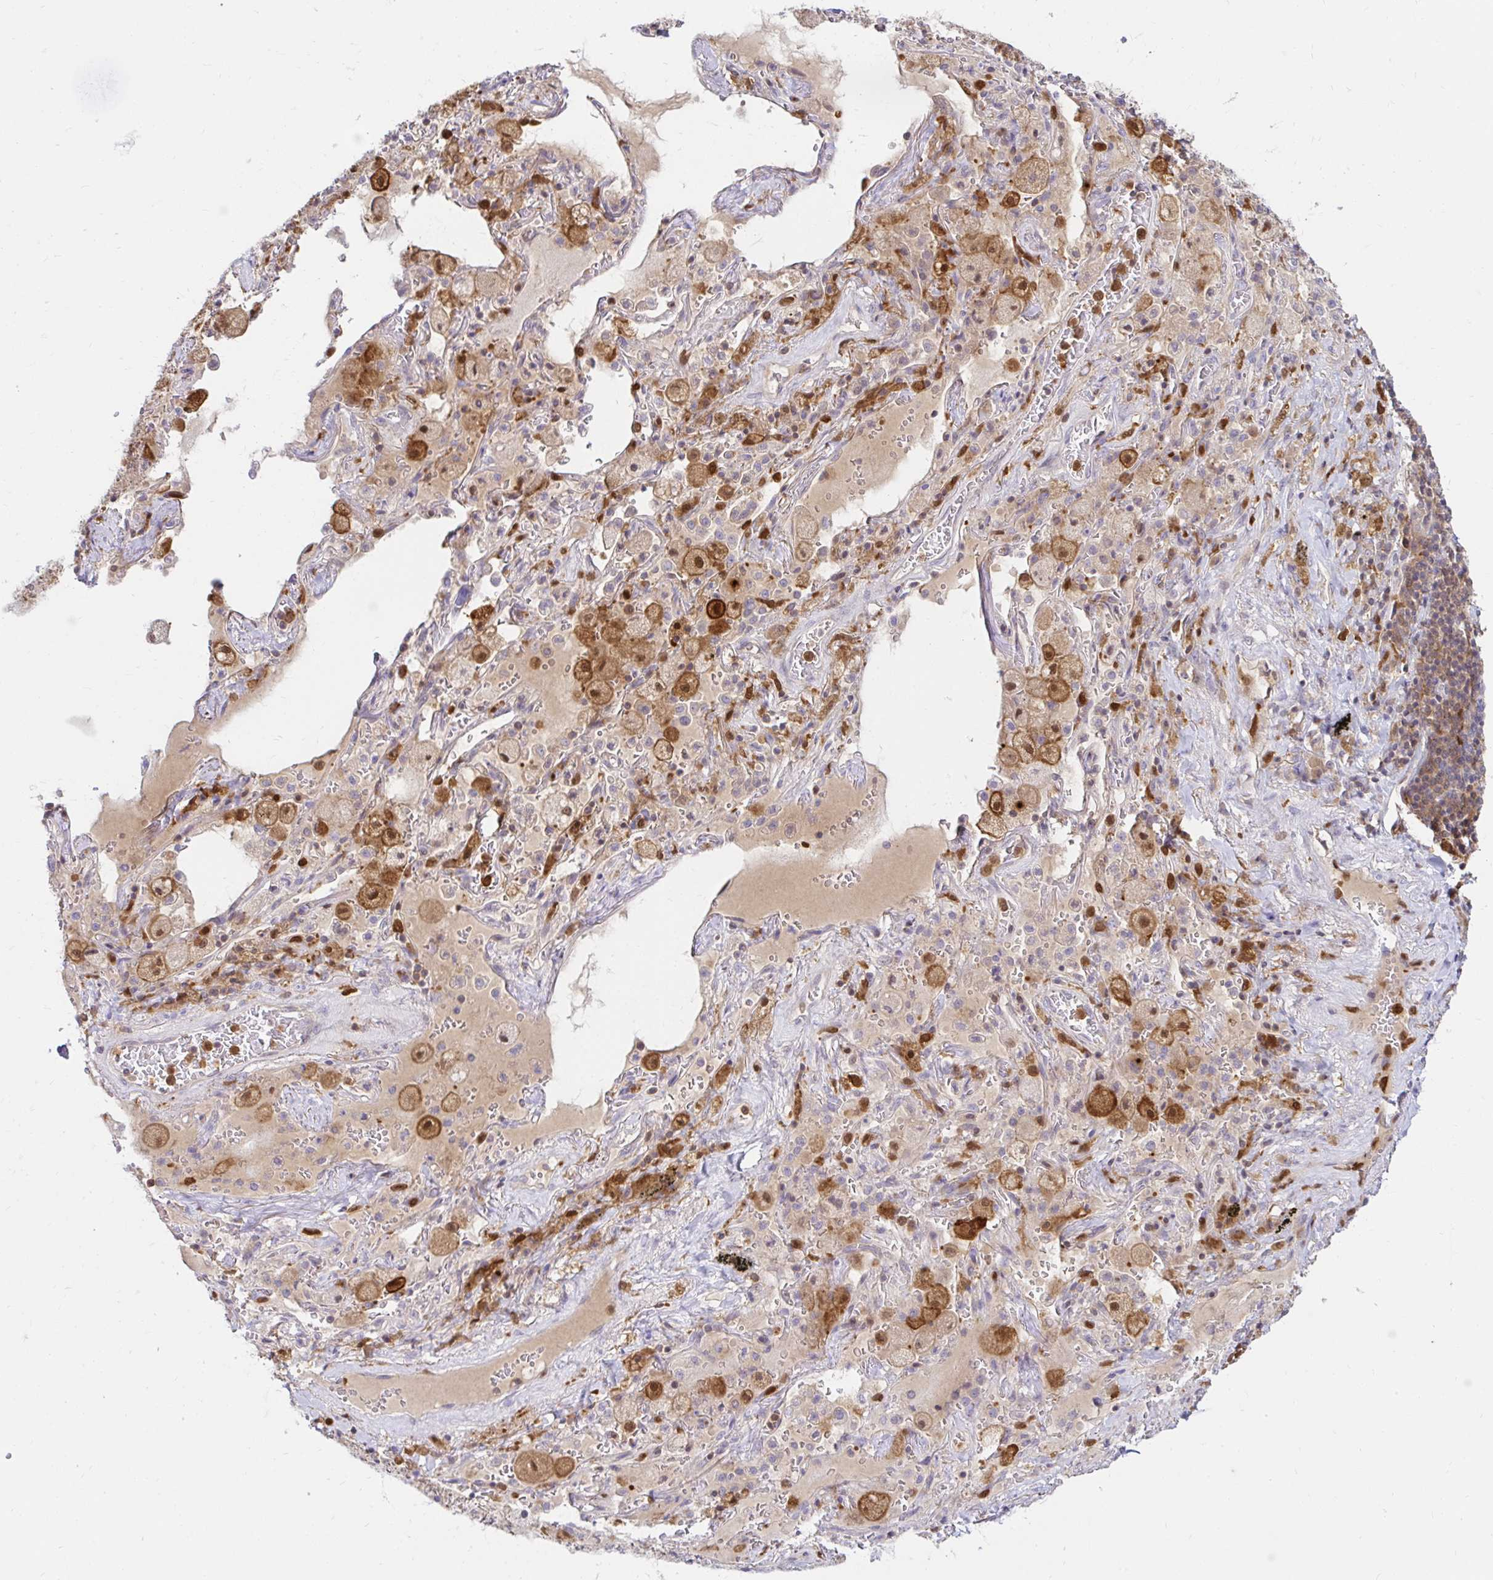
{"staining": {"intensity": "negative", "quantity": "none", "location": "none"}, "tissue": "adipose tissue", "cell_type": "Adipocytes", "image_type": "normal", "snomed": [{"axis": "morphology", "description": "Normal tissue, NOS"}, {"axis": "topography", "description": "Cartilage tissue"}, {"axis": "topography", "description": "Bronchus"}], "caption": "A high-resolution histopathology image shows immunohistochemistry staining of normal adipose tissue, which shows no significant expression in adipocytes.", "gene": "PYCARD", "patient": {"sex": "male", "age": 64}}